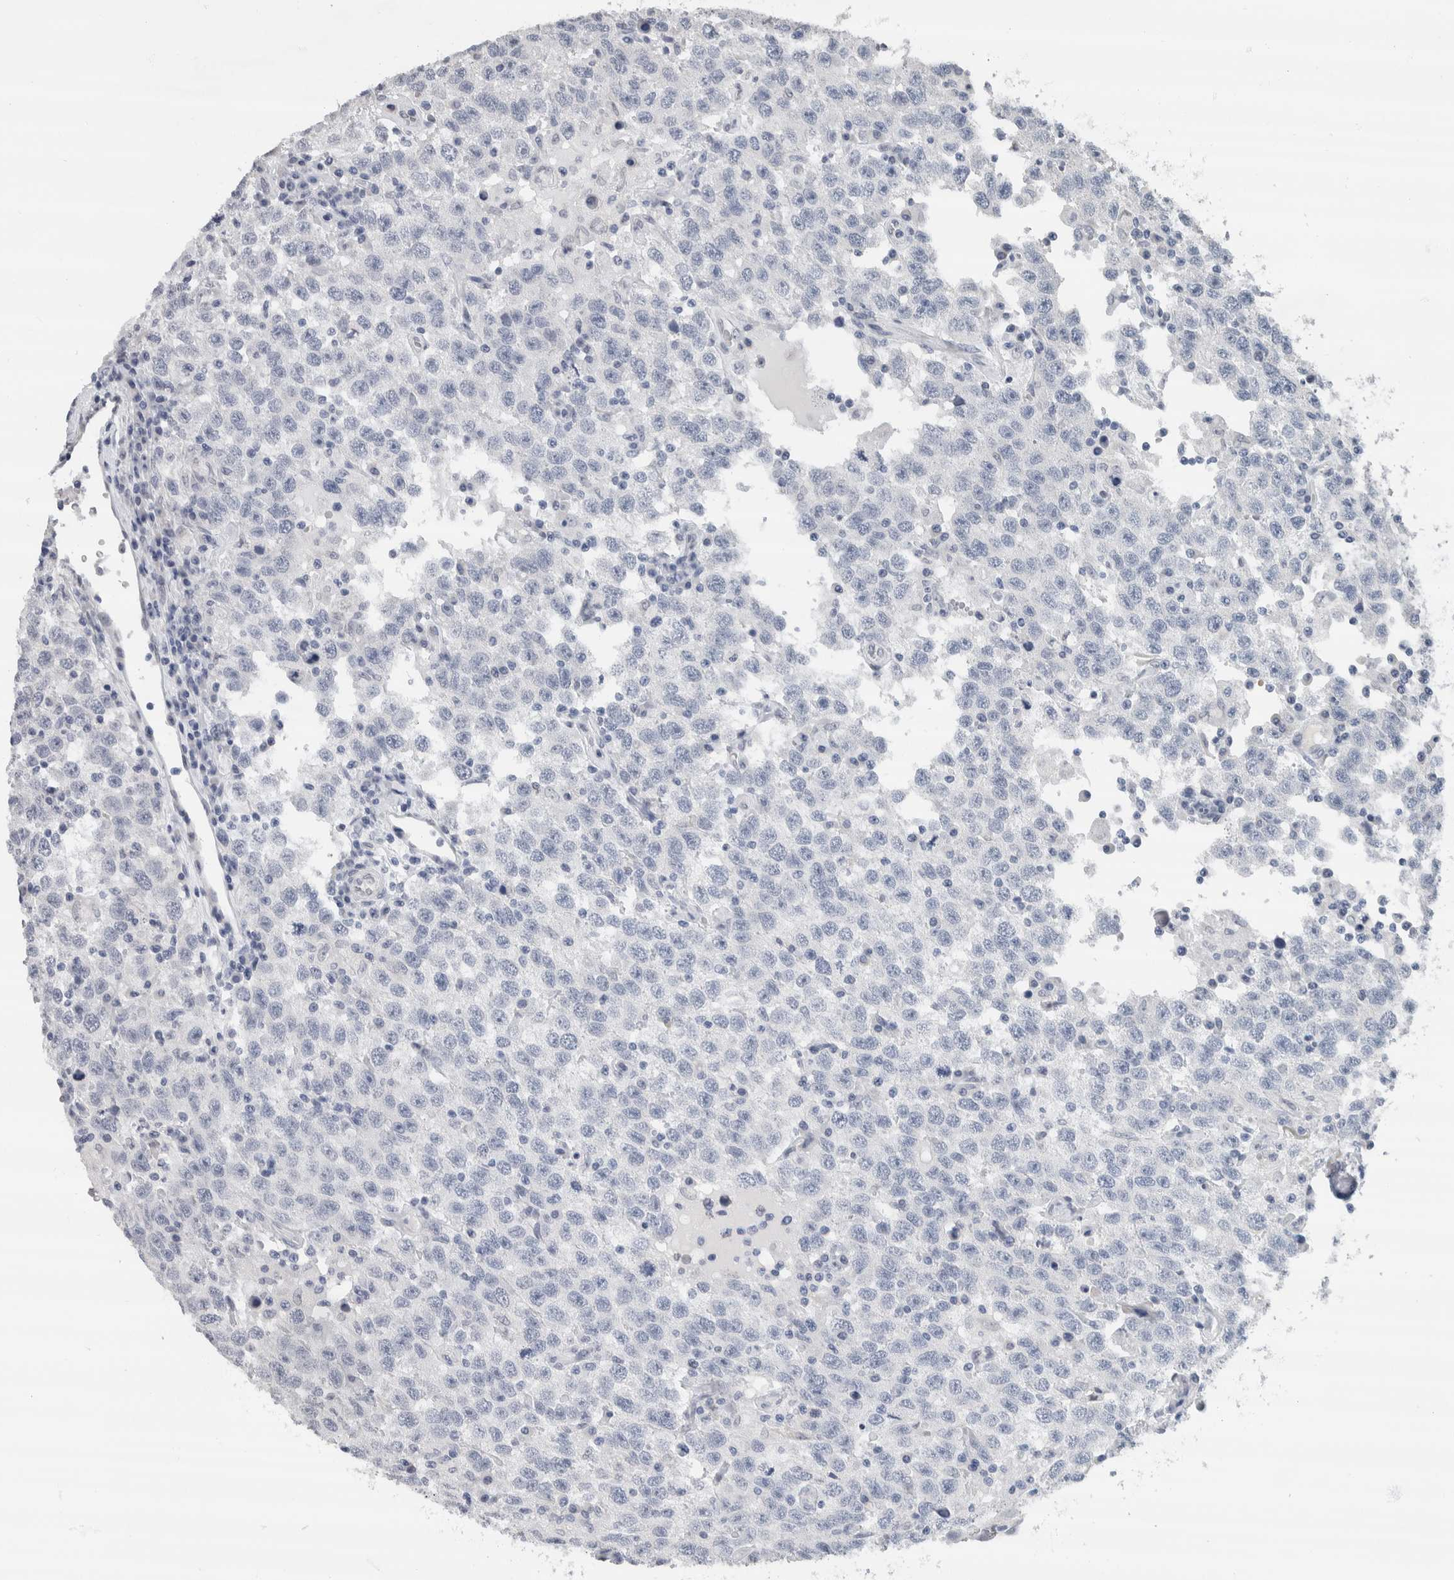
{"staining": {"intensity": "negative", "quantity": "none", "location": "none"}, "tissue": "testis cancer", "cell_type": "Tumor cells", "image_type": "cancer", "snomed": [{"axis": "morphology", "description": "Seminoma, NOS"}, {"axis": "topography", "description": "Testis"}], "caption": "Seminoma (testis) was stained to show a protein in brown. There is no significant staining in tumor cells.", "gene": "NEFM", "patient": {"sex": "male", "age": 41}}